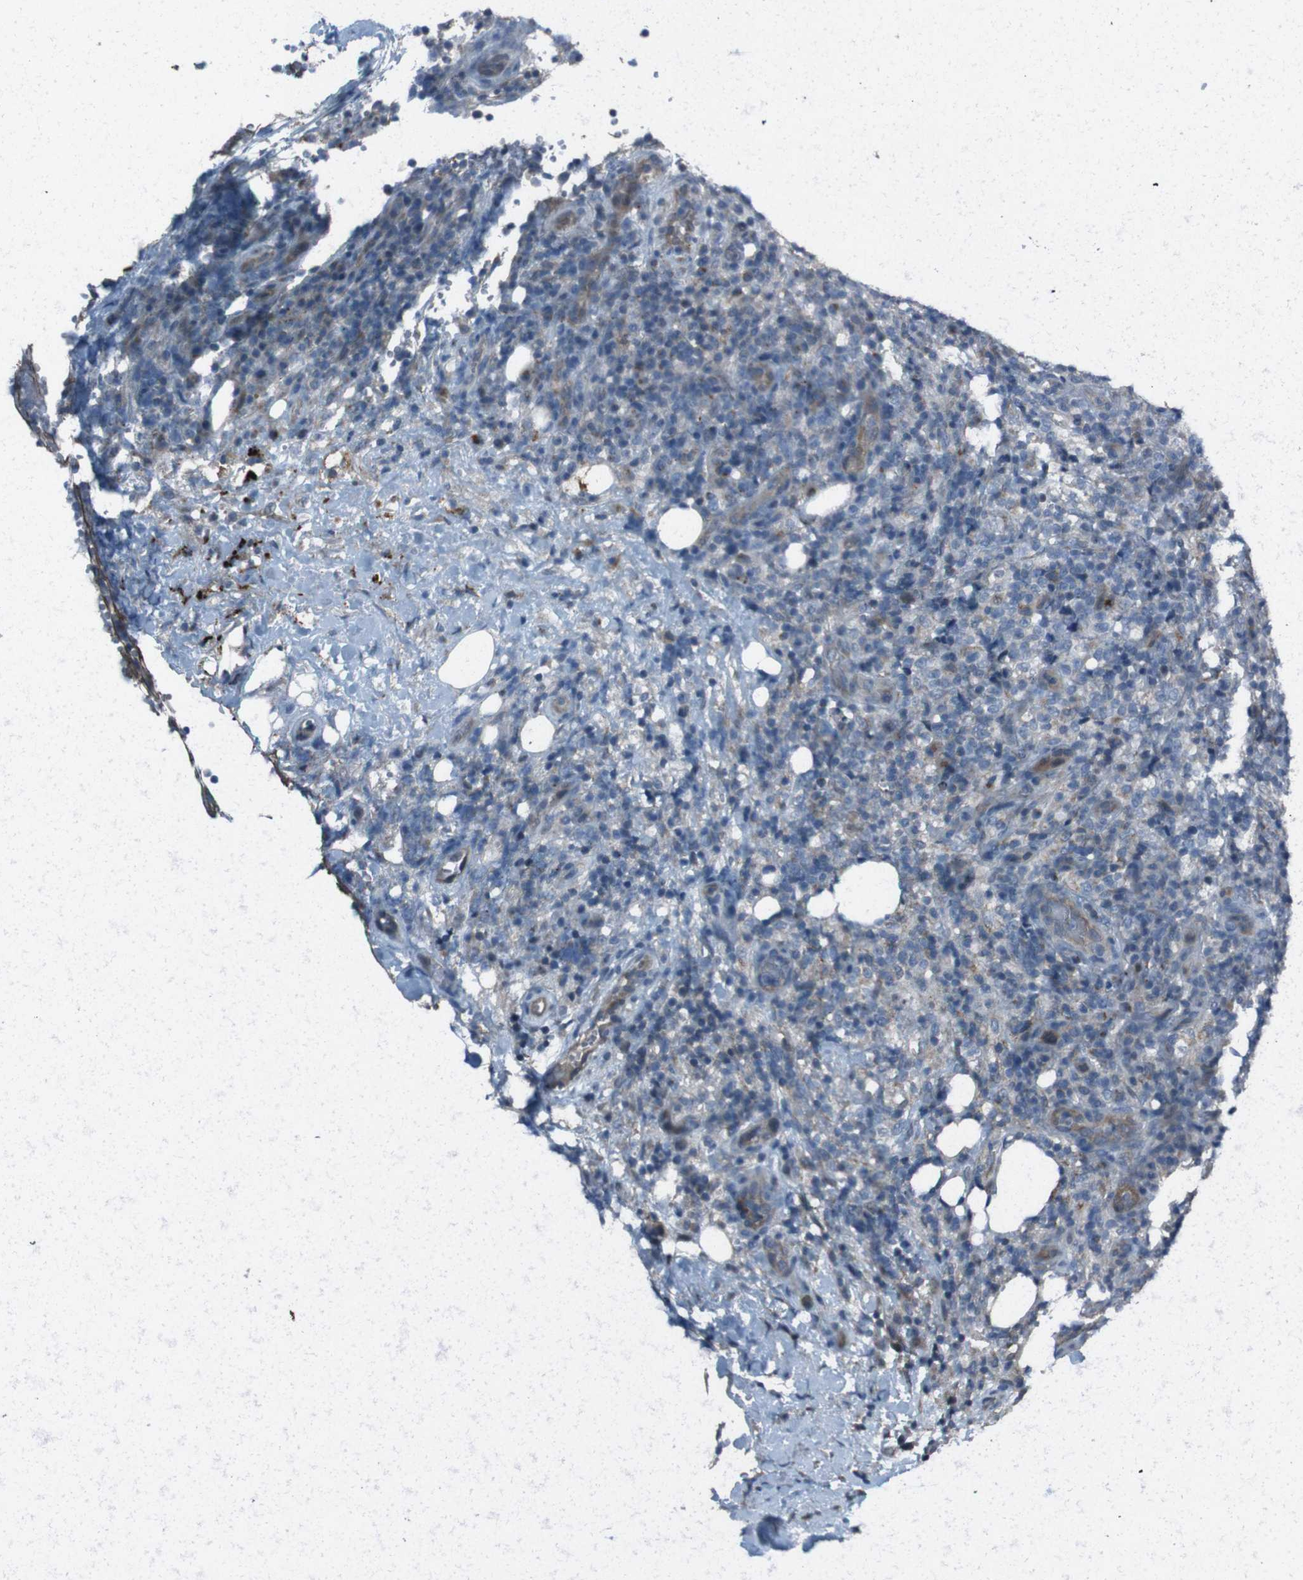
{"staining": {"intensity": "moderate", "quantity": "<25%", "location": "cytoplasmic/membranous"}, "tissue": "lymphoma", "cell_type": "Tumor cells", "image_type": "cancer", "snomed": [{"axis": "morphology", "description": "Malignant lymphoma, non-Hodgkin's type, High grade"}, {"axis": "topography", "description": "Lymph node"}], "caption": "Lymphoma stained with DAB IHC exhibits low levels of moderate cytoplasmic/membranous positivity in approximately <25% of tumor cells. (DAB IHC with brightfield microscopy, high magnification).", "gene": "EFNA5", "patient": {"sex": "female", "age": 76}}